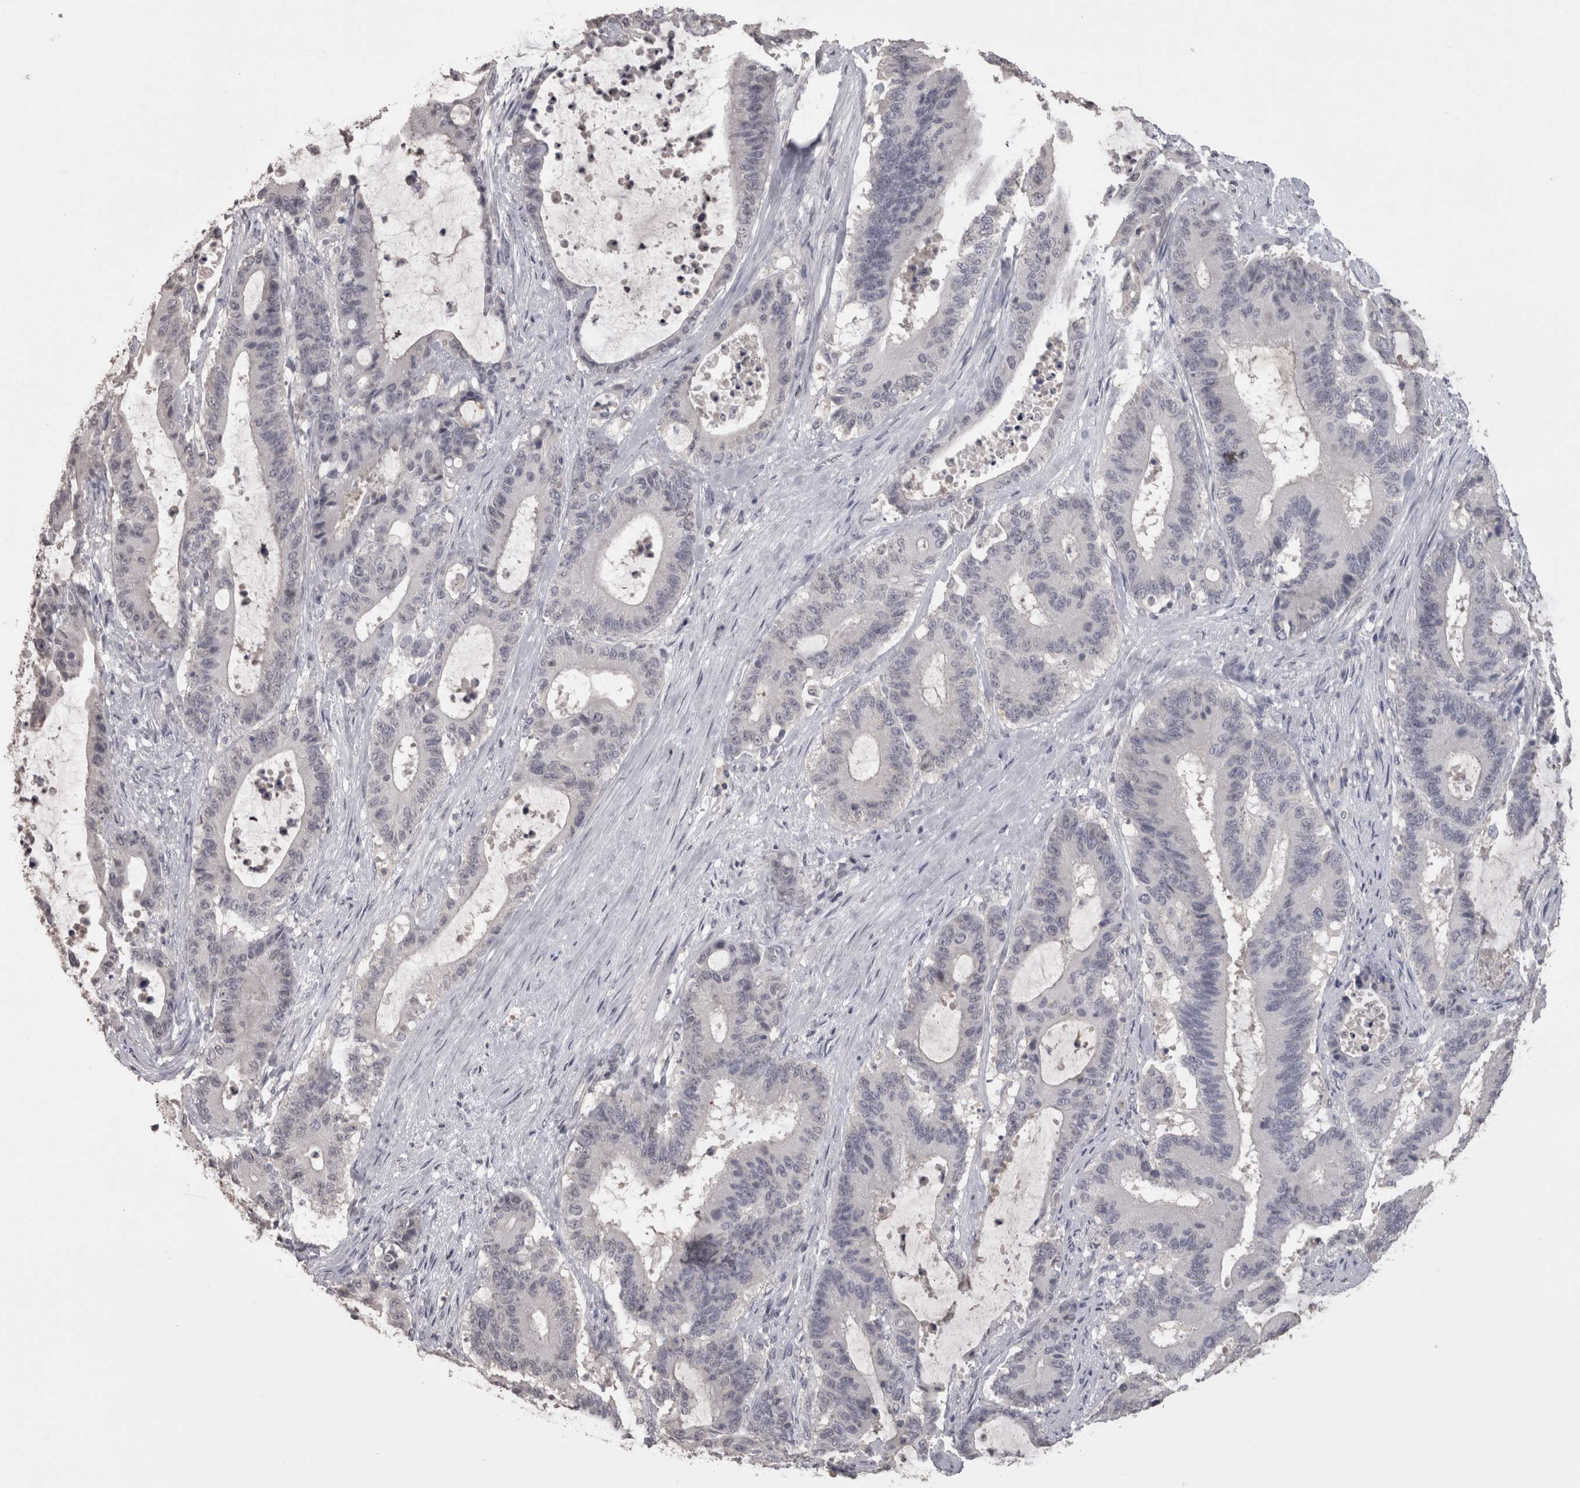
{"staining": {"intensity": "negative", "quantity": "none", "location": "none"}, "tissue": "liver cancer", "cell_type": "Tumor cells", "image_type": "cancer", "snomed": [{"axis": "morphology", "description": "Cholangiocarcinoma"}, {"axis": "topography", "description": "Liver"}], "caption": "The IHC photomicrograph has no significant expression in tumor cells of liver cholangiocarcinoma tissue. Nuclei are stained in blue.", "gene": "LAX1", "patient": {"sex": "female", "age": 73}}